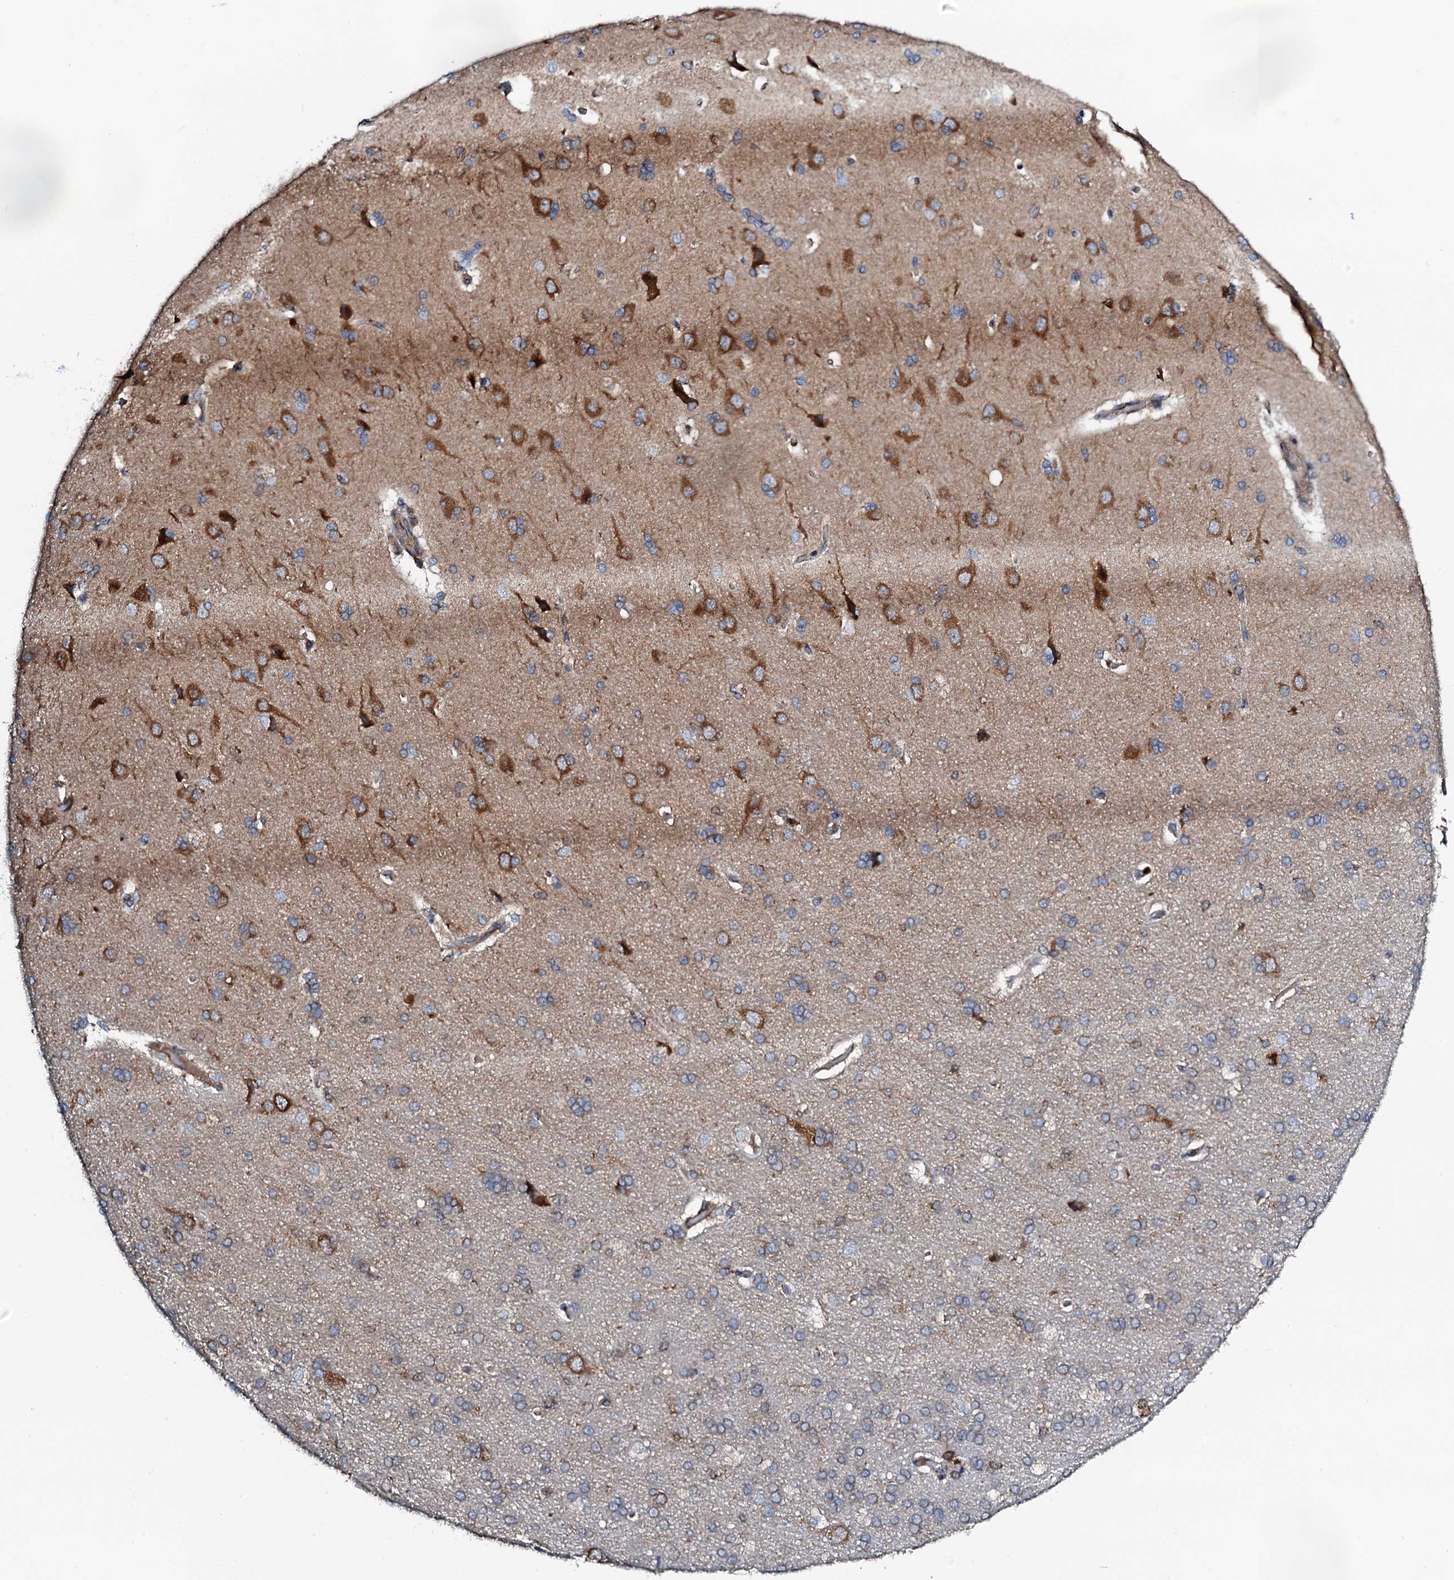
{"staining": {"intensity": "weak", "quantity": ">75%", "location": "cytoplasmic/membranous"}, "tissue": "cerebral cortex", "cell_type": "Endothelial cells", "image_type": "normal", "snomed": [{"axis": "morphology", "description": "Normal tissue, NOS"}, {"axis": "topography", "description": "Cerebral cortex"}], "caption": "Protein staining of benign cerebral cortex demonstrates weak cytoplasmic/membranous positivity in about >75% of endothelial cells. The protein is shown in brown color, while the nuclei are stained blue.", "gene": "GRK2", "patient": {"sex": "male", "age": 62}}